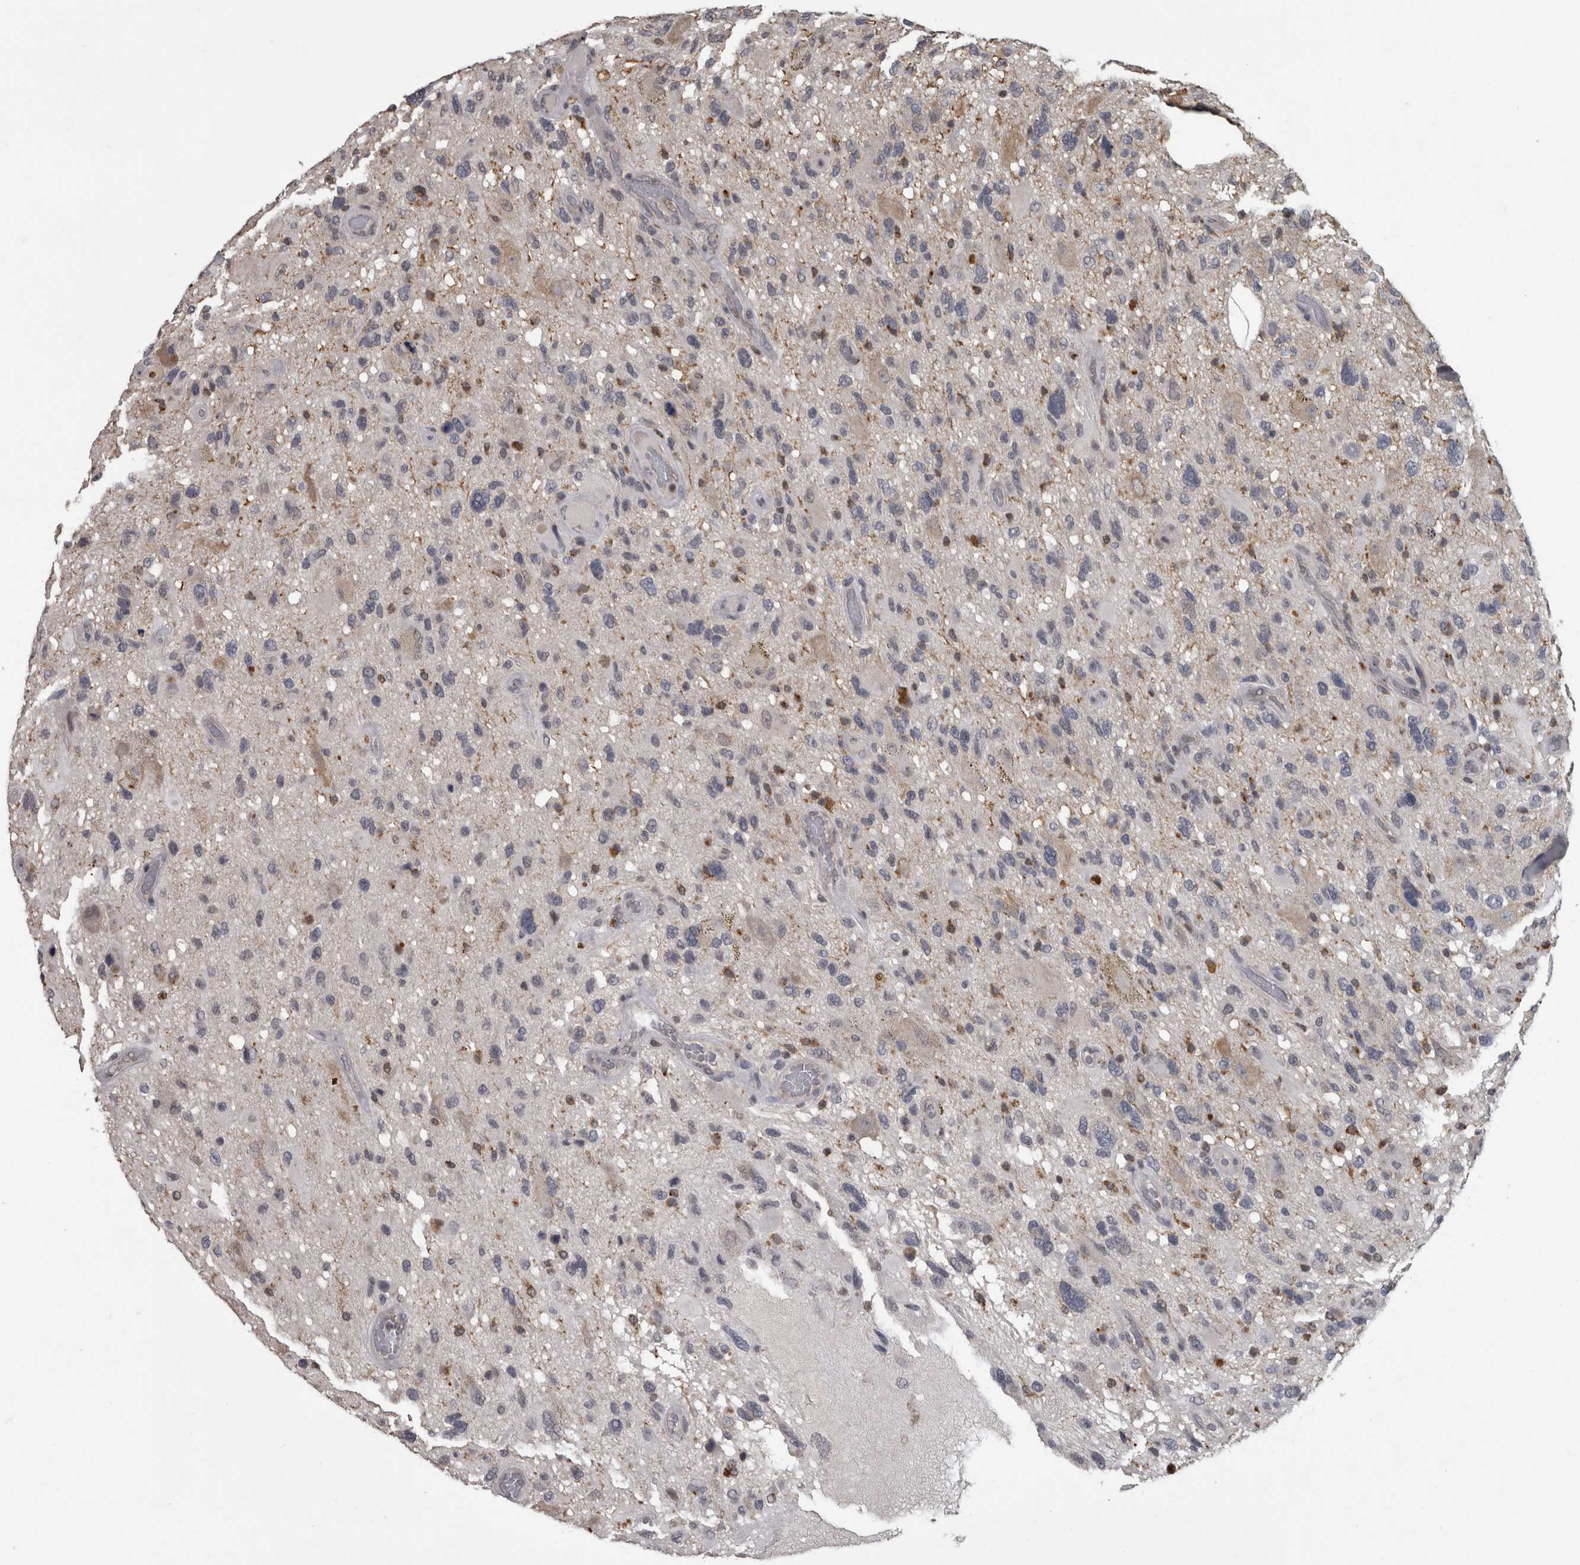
{"staining": {"intensity": "negative", "quantity": "none", "location": "none"}, "tissue": "glioma", "cell_type": "Tumor cells", "image_type": "cancer", "snomed": [{"axis": "morphology", "description": "Glioma, malignant, High grade"}, {"axis": "topography", "description": "Brain"}], "caption": "High power microscopy image of an immunohistochemistry (IHC) photomicrograph of glioma, revealing no significant positivity in tumor cells.", "gene": "NAAA", "patient": {"sex": "male", "age": 33}}